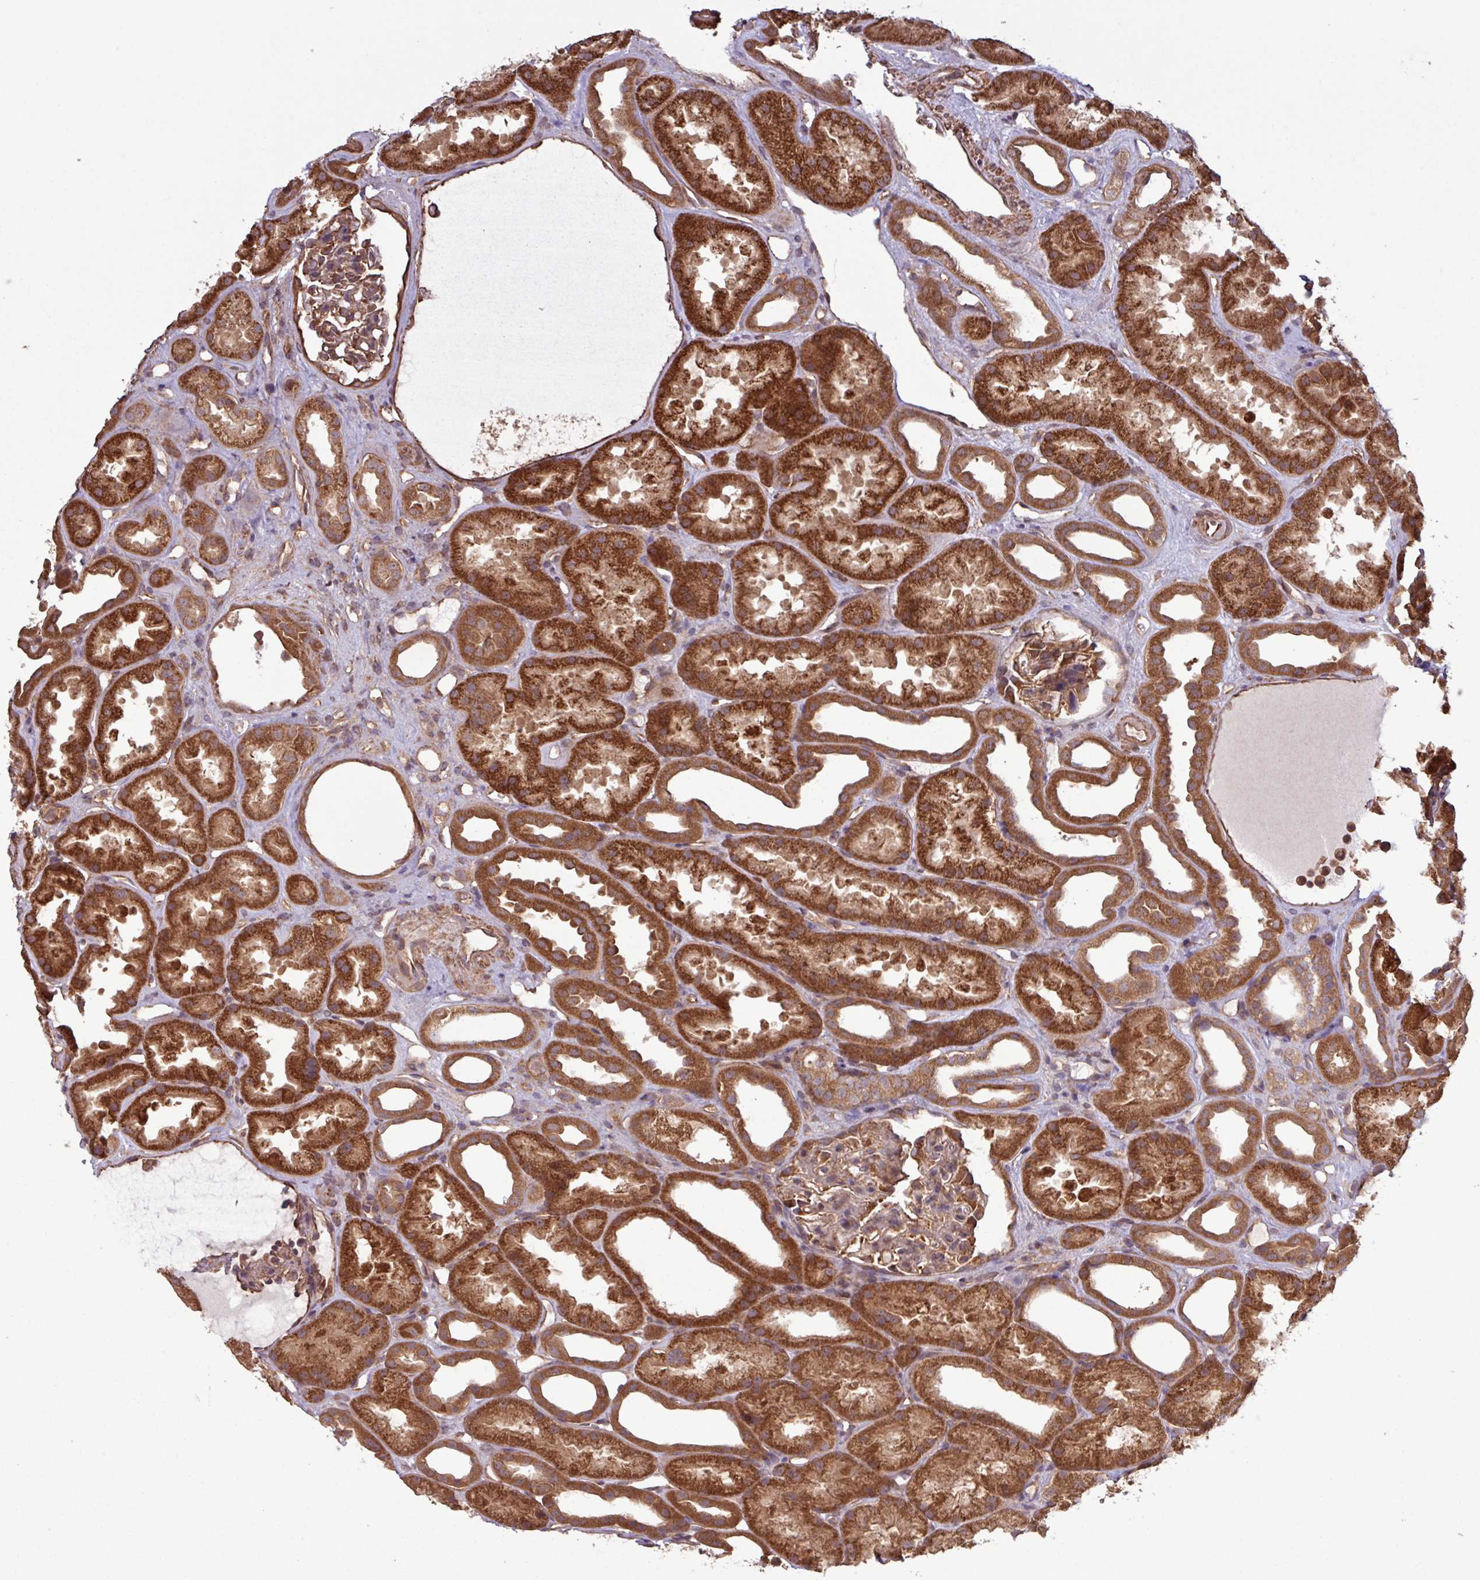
{"staining": {"intensity": "moderate", "quantity": ">75%", "location": "cytoplasmic/membranous"}, "tissue": "kidney", "cell_type": "Cells in glomeruli", "image_type": "normal", "snomed": [{"axis": "morphology", "description": "Normal tissue, NOS"}, {"axis": "topography", "description": "Kidney"}], "caption": "Immunohistochemistry (IHC) histopathology image of unremarkable human kidney stained for a protein (brown), which demonstrates medium levels of moderate cytoplasmic/membranous staining in approximately >75% of cells in glomeruli.", "gene": "TRABD2A", "patient": {"sex": "male", "age": 61}}